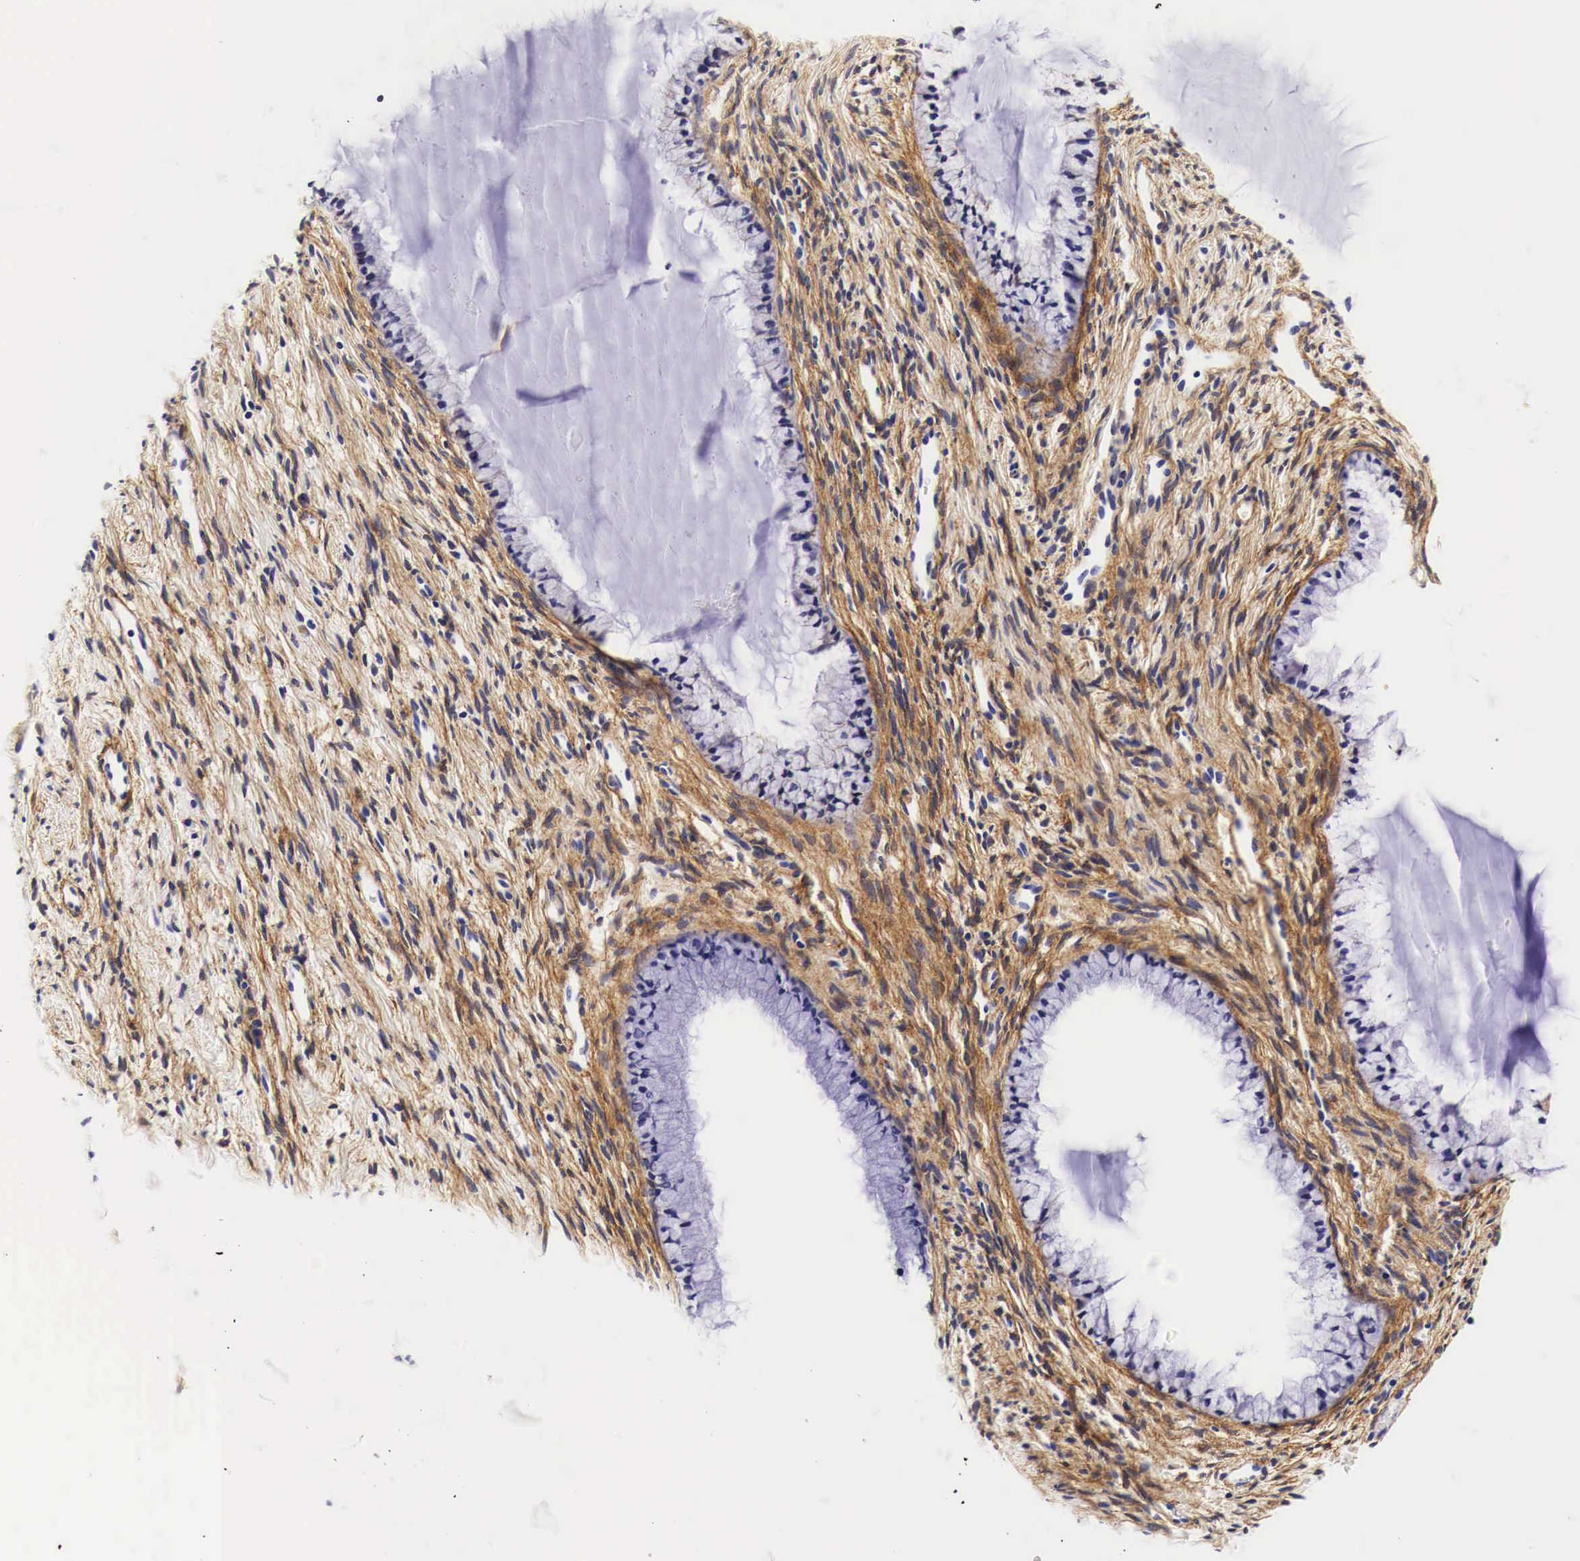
{"staining": {"intensity": "negative", "quantity": "none", "location": "none"}, "tissue": "cervix", "cell_type": "Glandular cells", "image_type": "normal", "snomed": [{"axis": "morphology", "description": "Normal tissue, NOS"}, {"axis": "topography", "description": "Cervix"}], "caption": "A micrograph of cervix stained for a protein exhibits no brown staining in glandular cells. The staining is performed using DAB (3,3'-diaminobenzidine) brown chromogen with nuclei counter-stained in using hematoxylin.", "gene": "EGFR", "patient": {"sex": "female", "age": 82}}